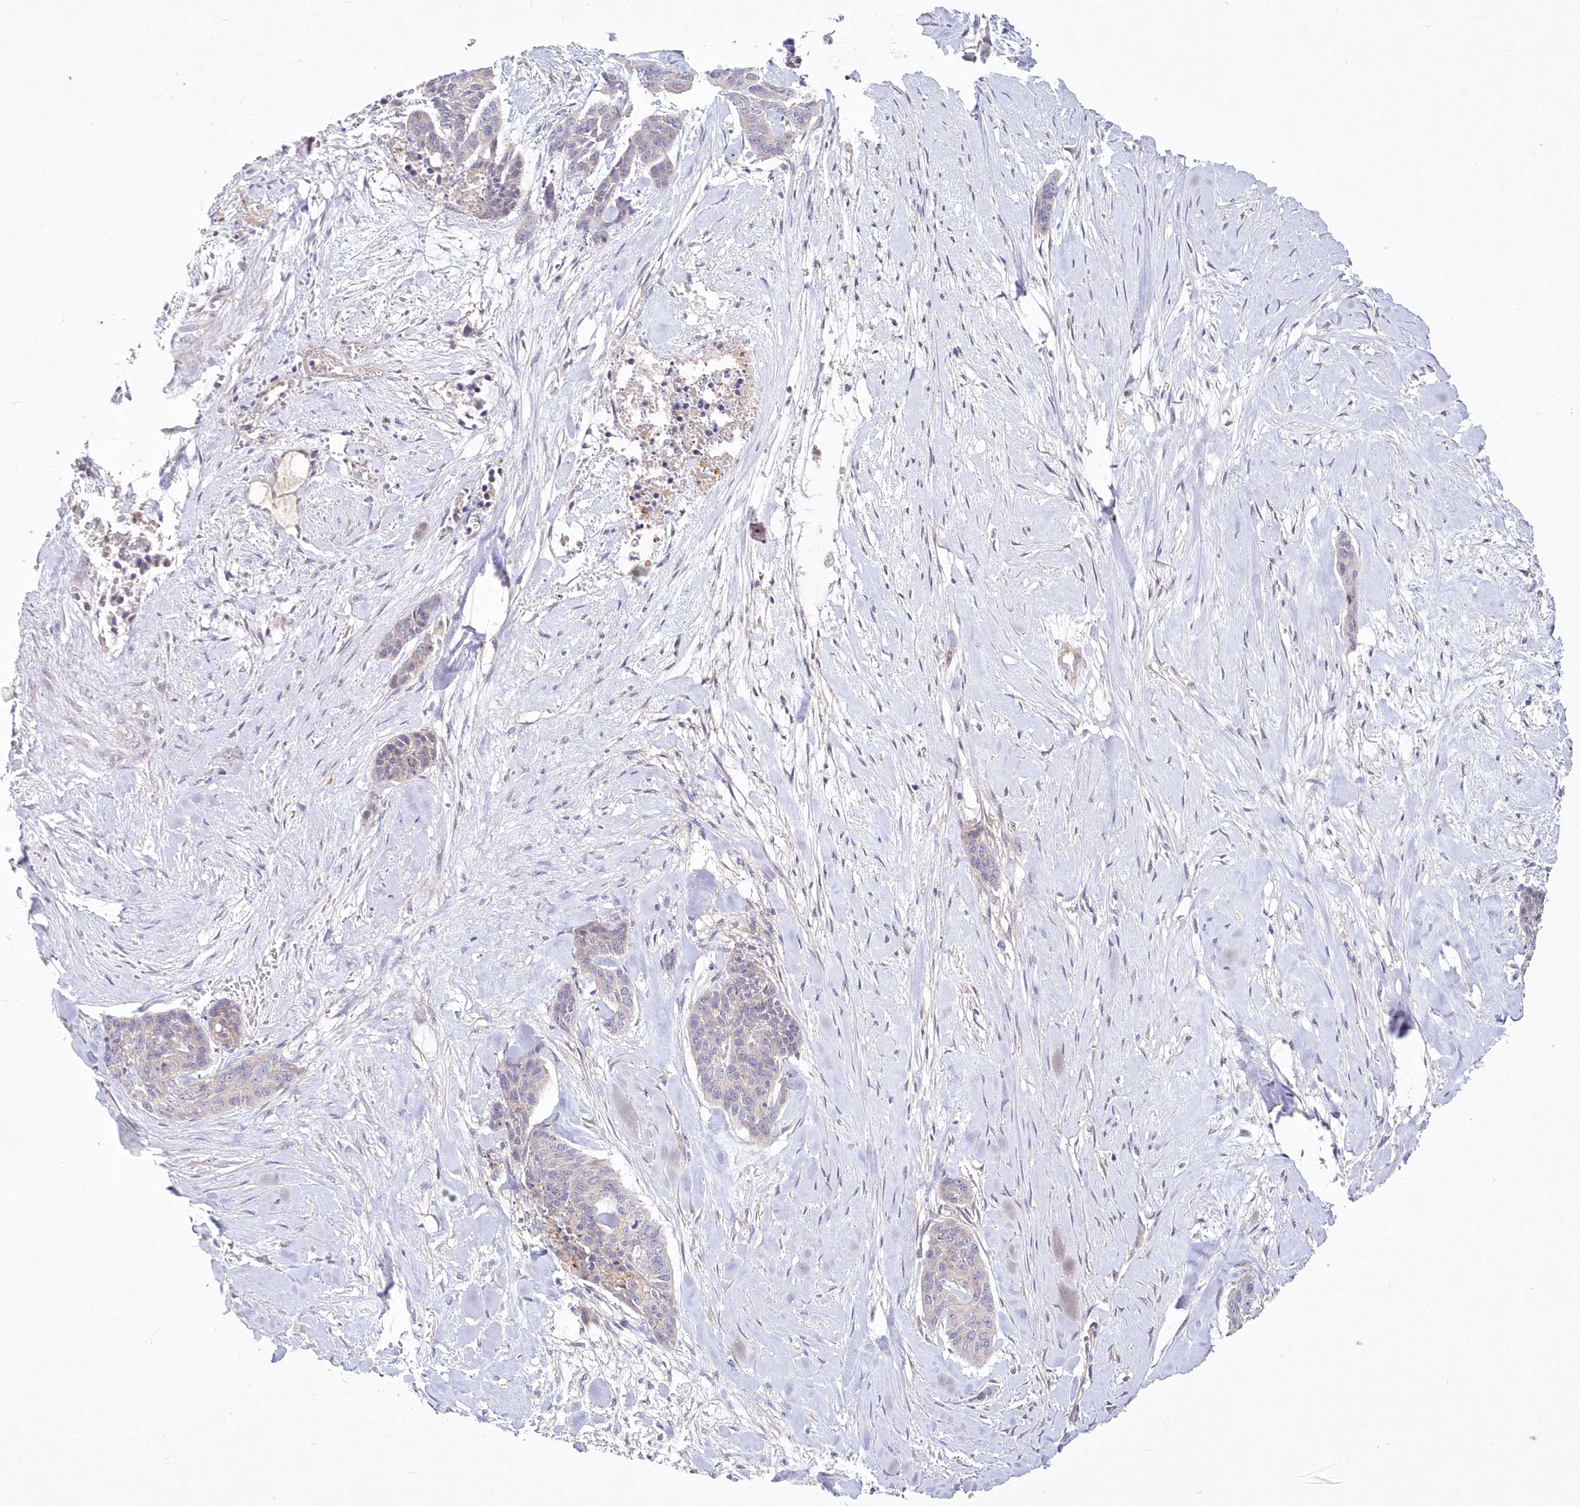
{"staining": {"intensity": "negative", "quantity": "none", "location": "none"}, "tissue": "skin cancer", "cell_type": "Tumor cells", "image_type": "cancer", "snomed": [{"axis": "morphology", "description": "Basal cell carcinoma"}, {"axis": "topography", "description": "Skin"}], "caption": "IHC histopathology image of human skin cancer (basal cell carcinoma) stained for a protein (brown), which demonstrates no expression in tumor cells.", "gene": "WBP1L", "patient": {"sex": "female", "age": 64}}